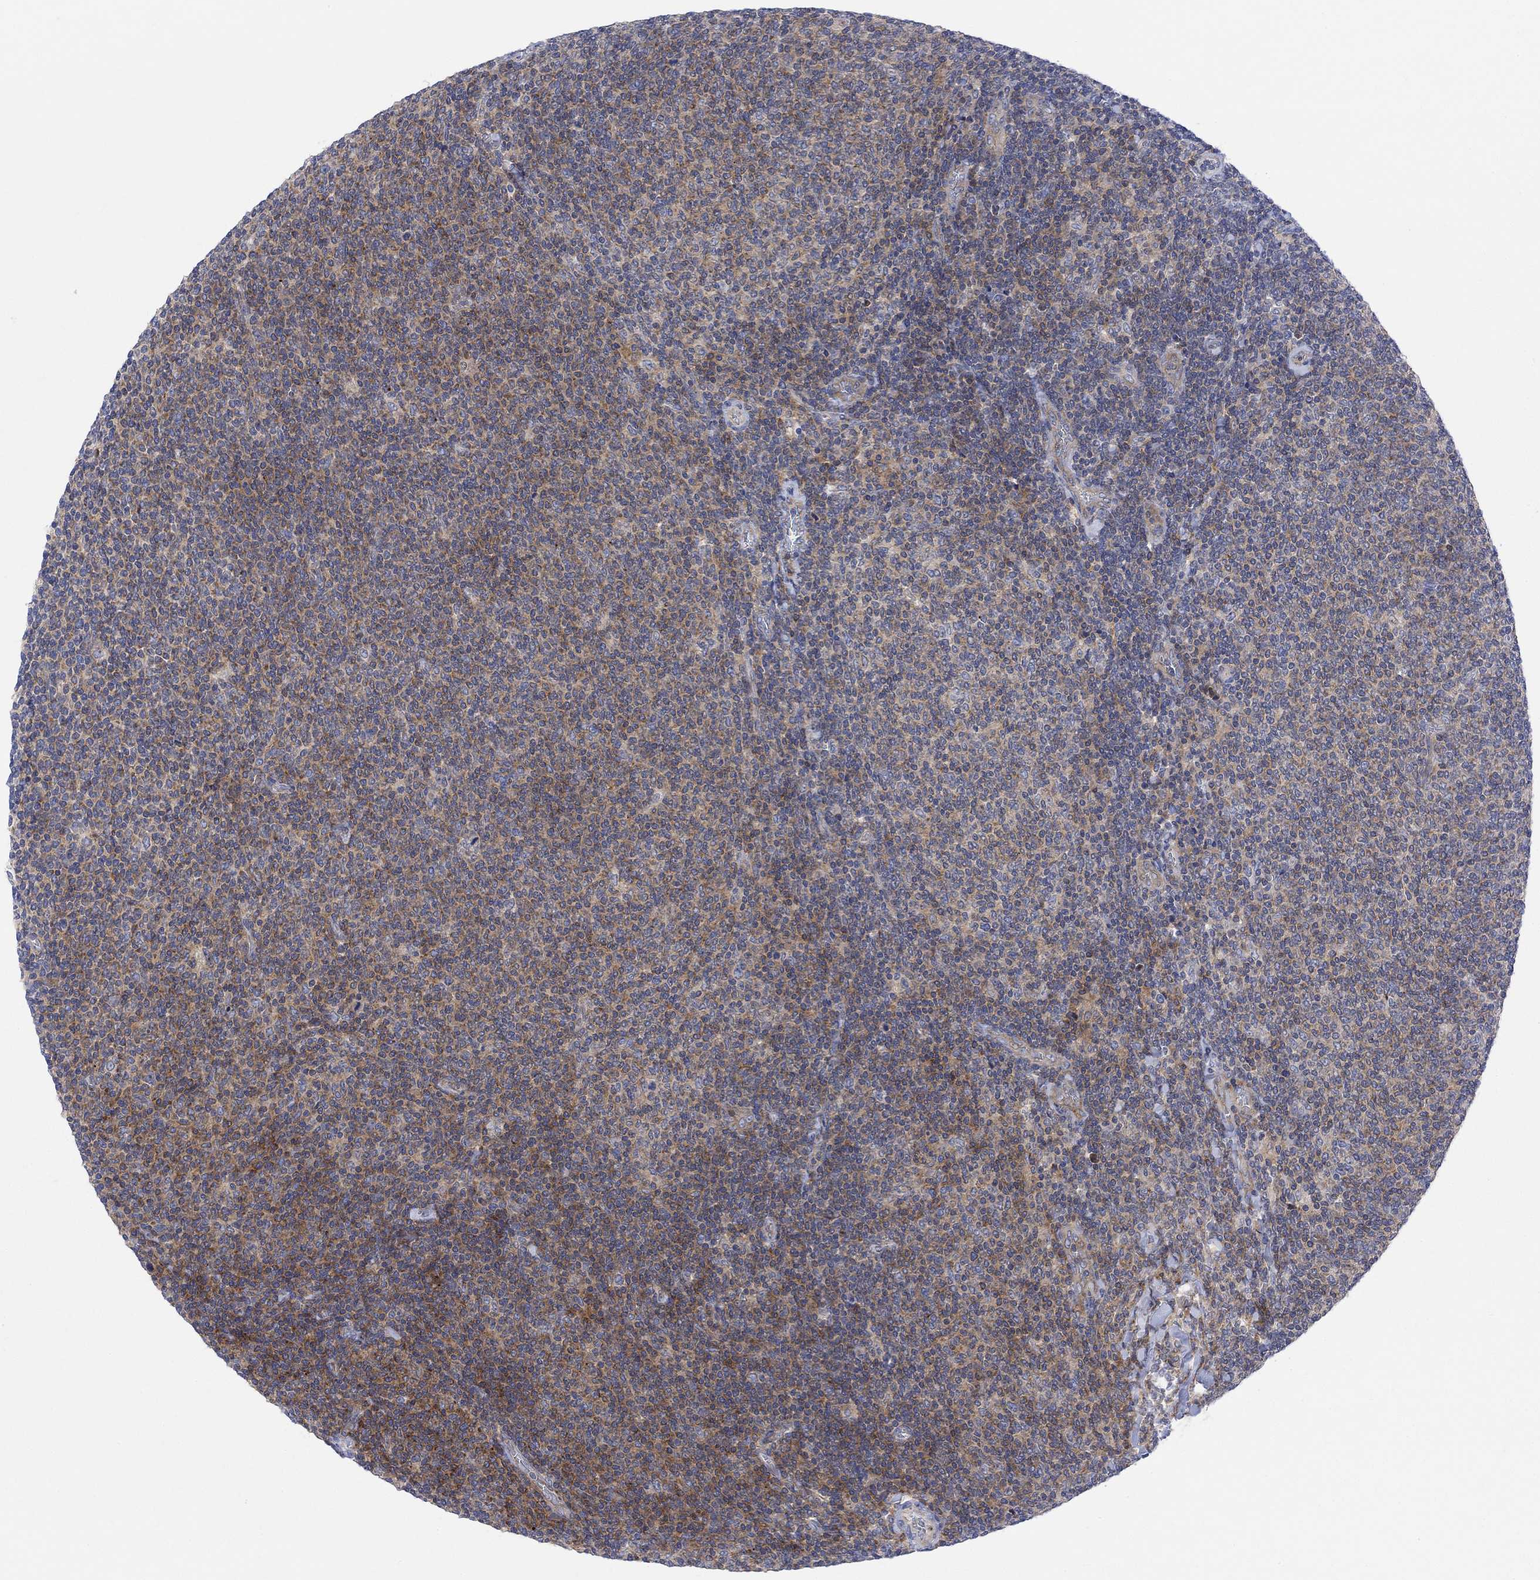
{"staining": {"intensity": "moderate", "quantity": "<25%", "location": "cytoplasmic/membranous"}, "tissue": "lymphoma", "cell_type": "Tumor cells", "image_type": "cancer", "snomed": [{"axis": "morphology", "description": "Malignant lymphoma, non-Hodgkin's type, Low grade"}, {"axis": "topography", "description": "Lymph node"}], "caption": "Approximately <25% of tumor cells in human malignant lymphoma, non-Hodgkin's type (low-grade) demonstrate moderate cytoplasmic/membranous protein positivity as visualized by brown immunohistochemical staining.", "gene": "ARSK", "patient": {"sex": "male", "age": 52}}